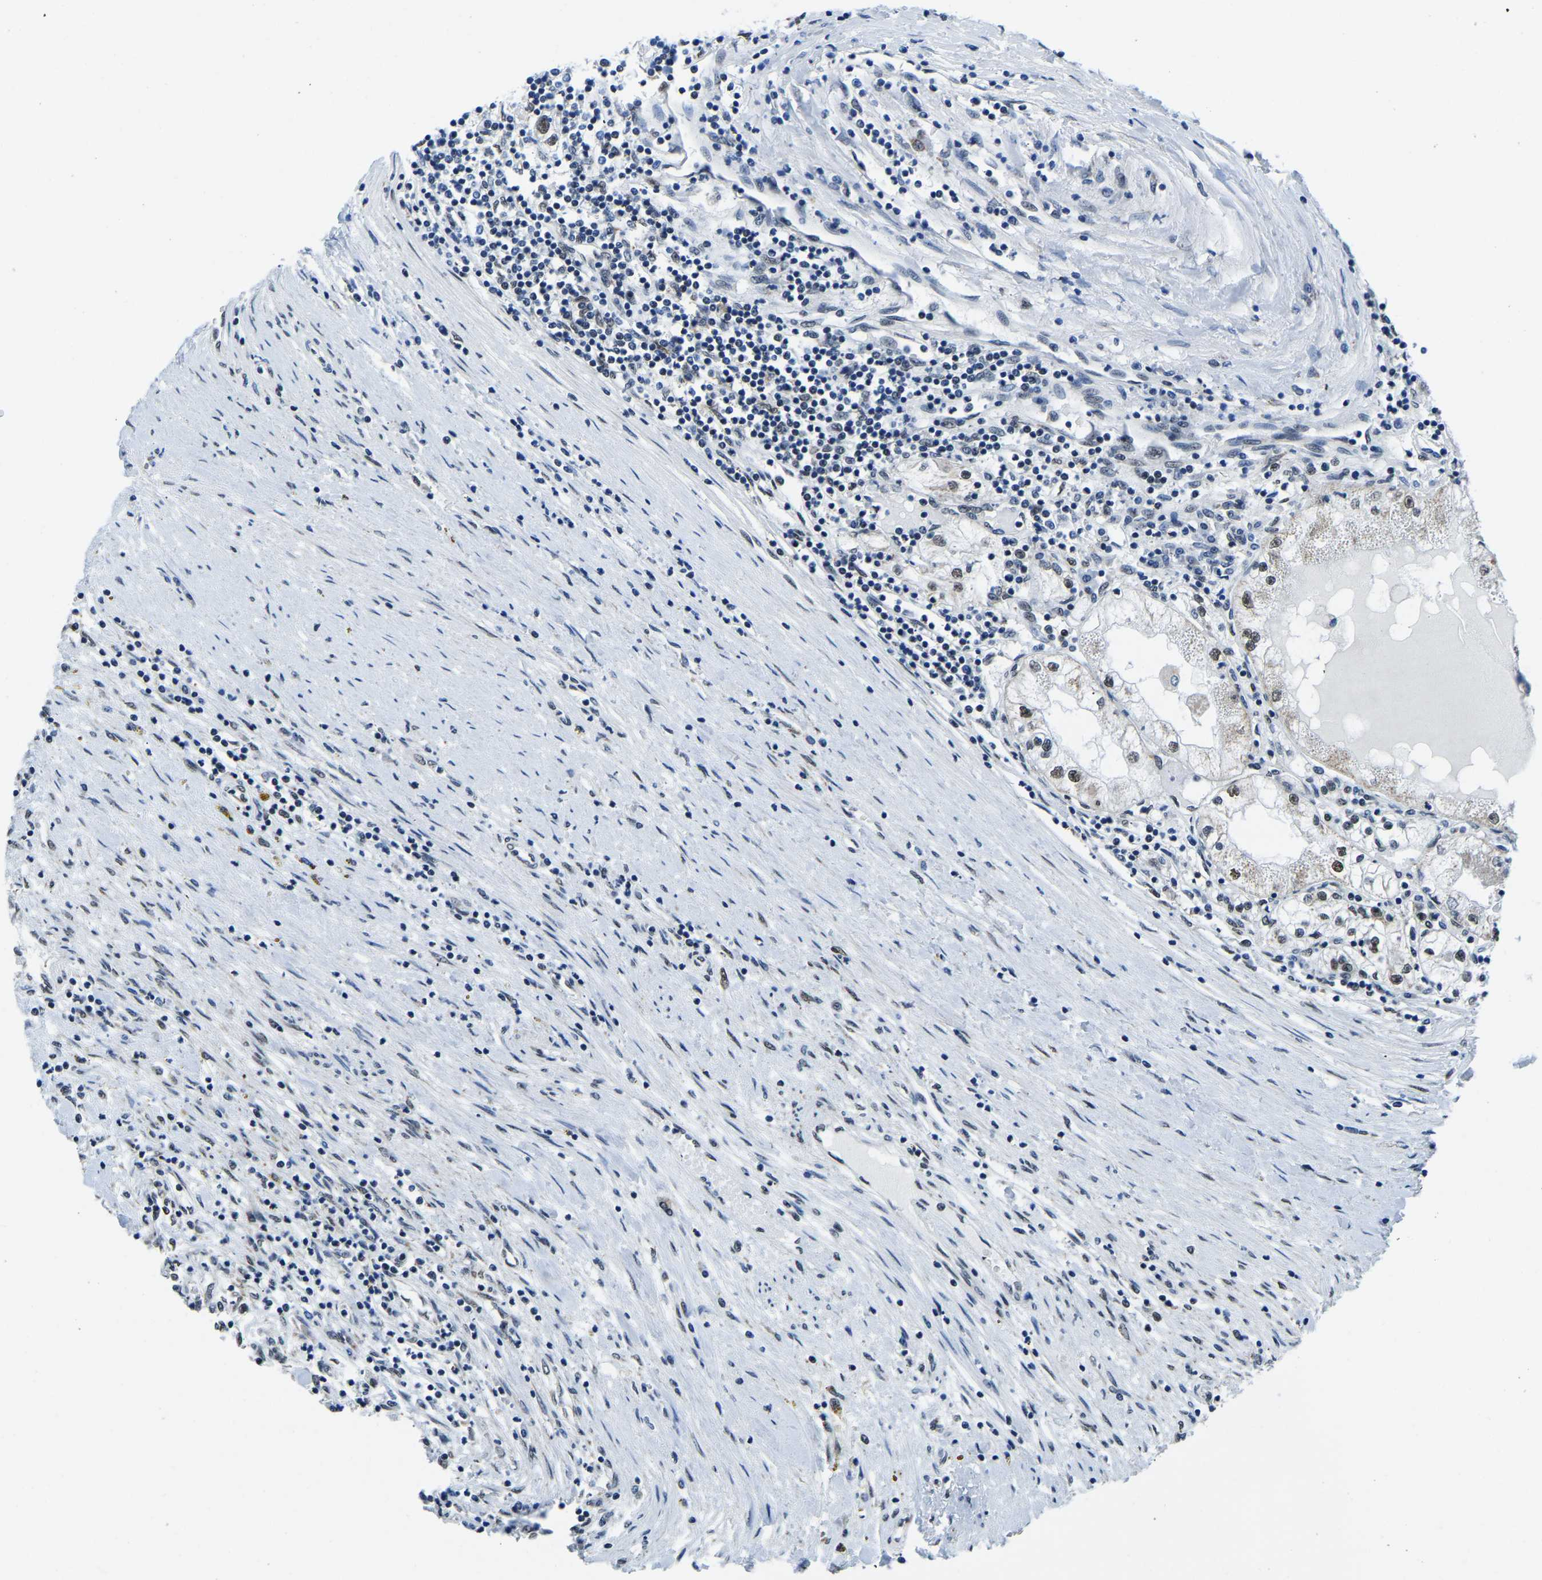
{"staining": {"intensity": "weak", "quantity": ">75%", "location": "nuclear"}, "tissue": "renal cancer", "cell_type": "Tumor cells", "image_type": "cancer", "snomed": [{"axis": "morphology", "description": "Adenocarcinoma, NOS"}, {"axis": "topography", "description": "Kidney"}], "caption": "Approximately >75% of tumor cells in renal cancer (adenocarcinoma) show weak nuclear protein expression as visualized by brown immunohistochemical staining.", "gene": "BNIP3L", "patient": {"sex": "male", "age": 68}}